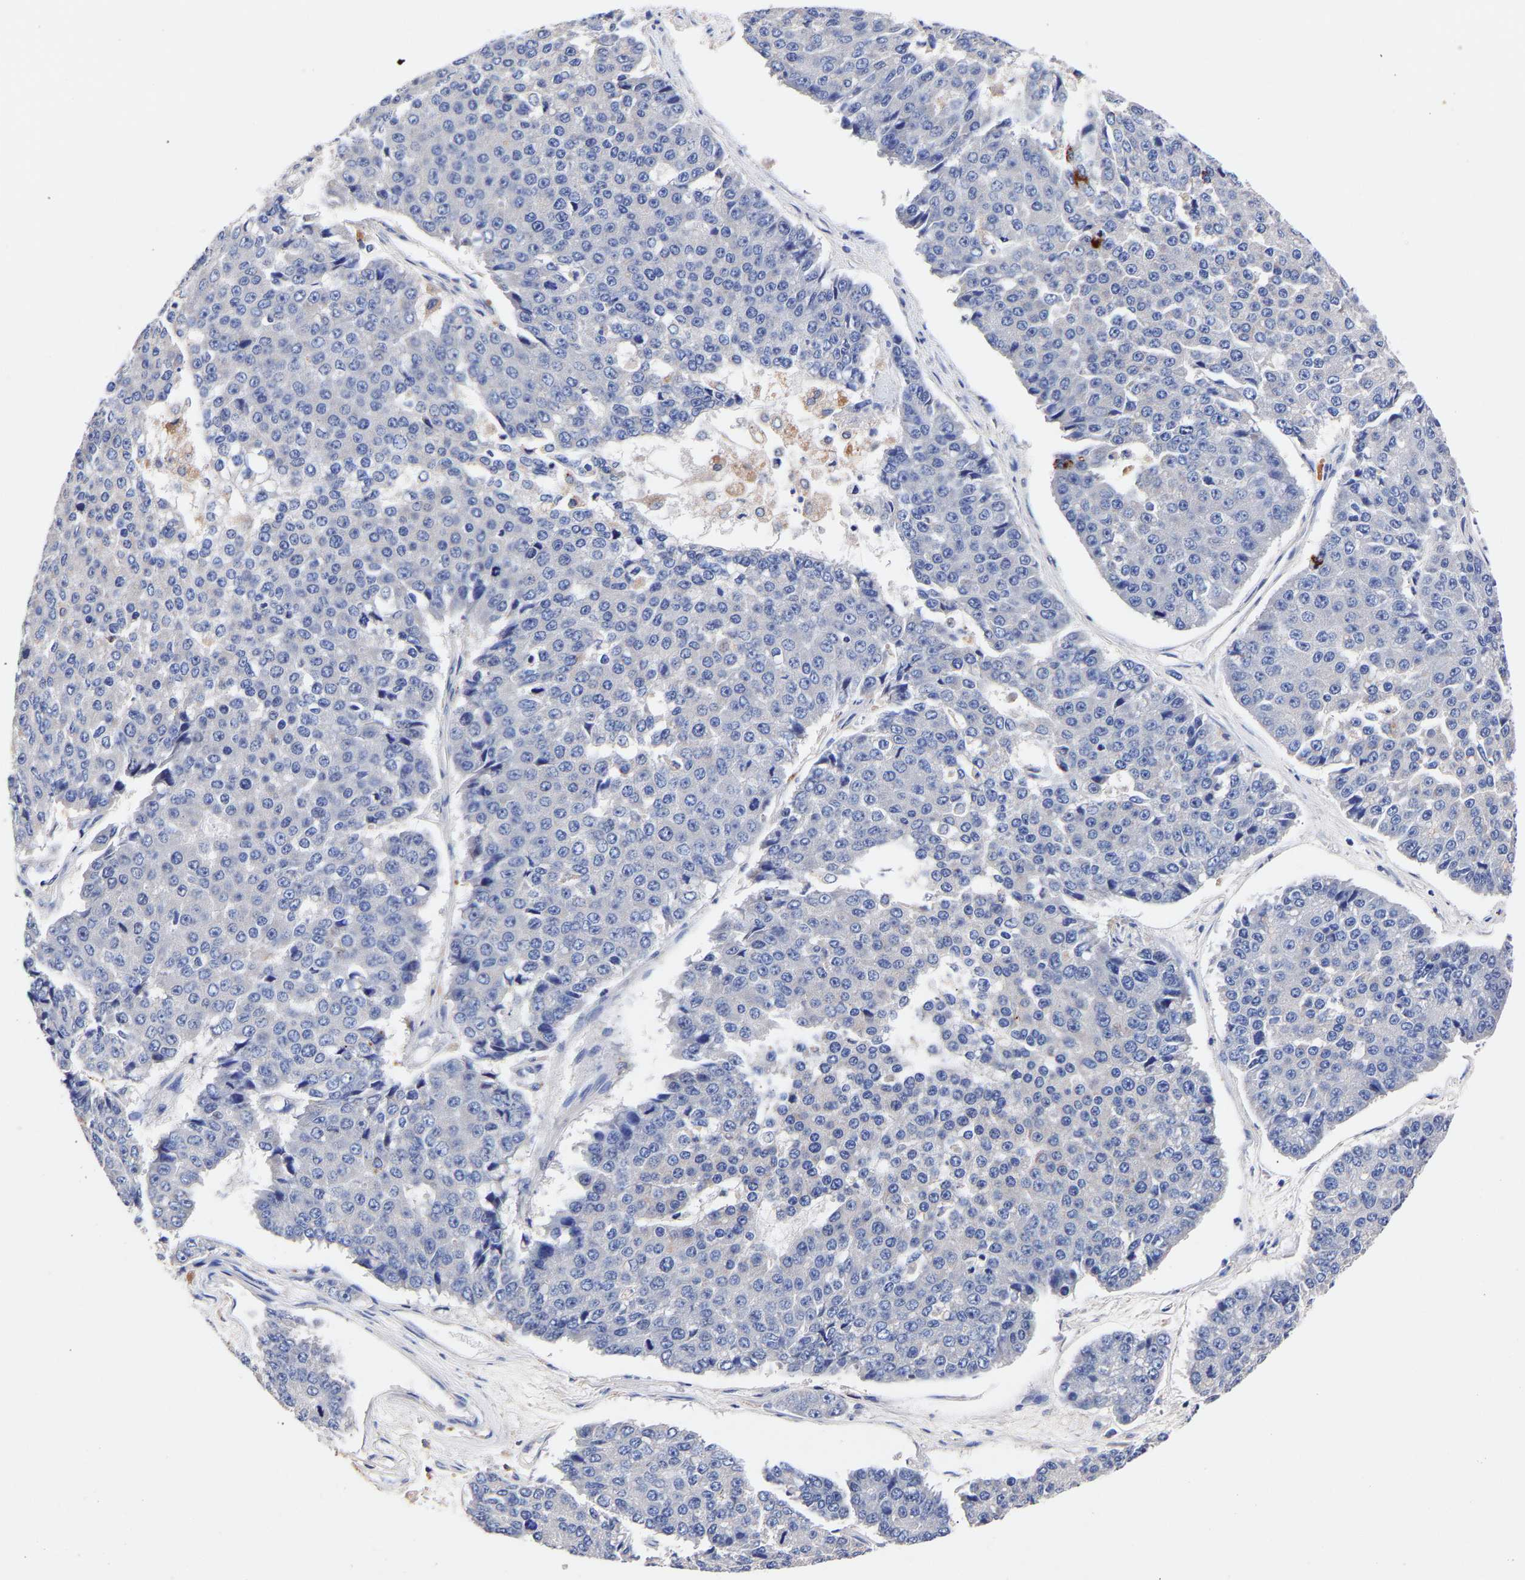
{"staining": {"intensity": "negative", "quantity": "none", "location": "none"}, "tissue": "pancreatic cancer", "cell_type": "Tumor cells", "image_type": "cancer", "snomed": [{"axis": "morphology", "description": "Adenocarcinoma, NOS"}, {"axis": "topography", "description": "Pancreas"}], "caption": "The histopathology image shows no staining of tumor cells in pancreatic adenocarcinoma.", "gene": "SEM1", "patient": {"sex": "male", "age": 50}}